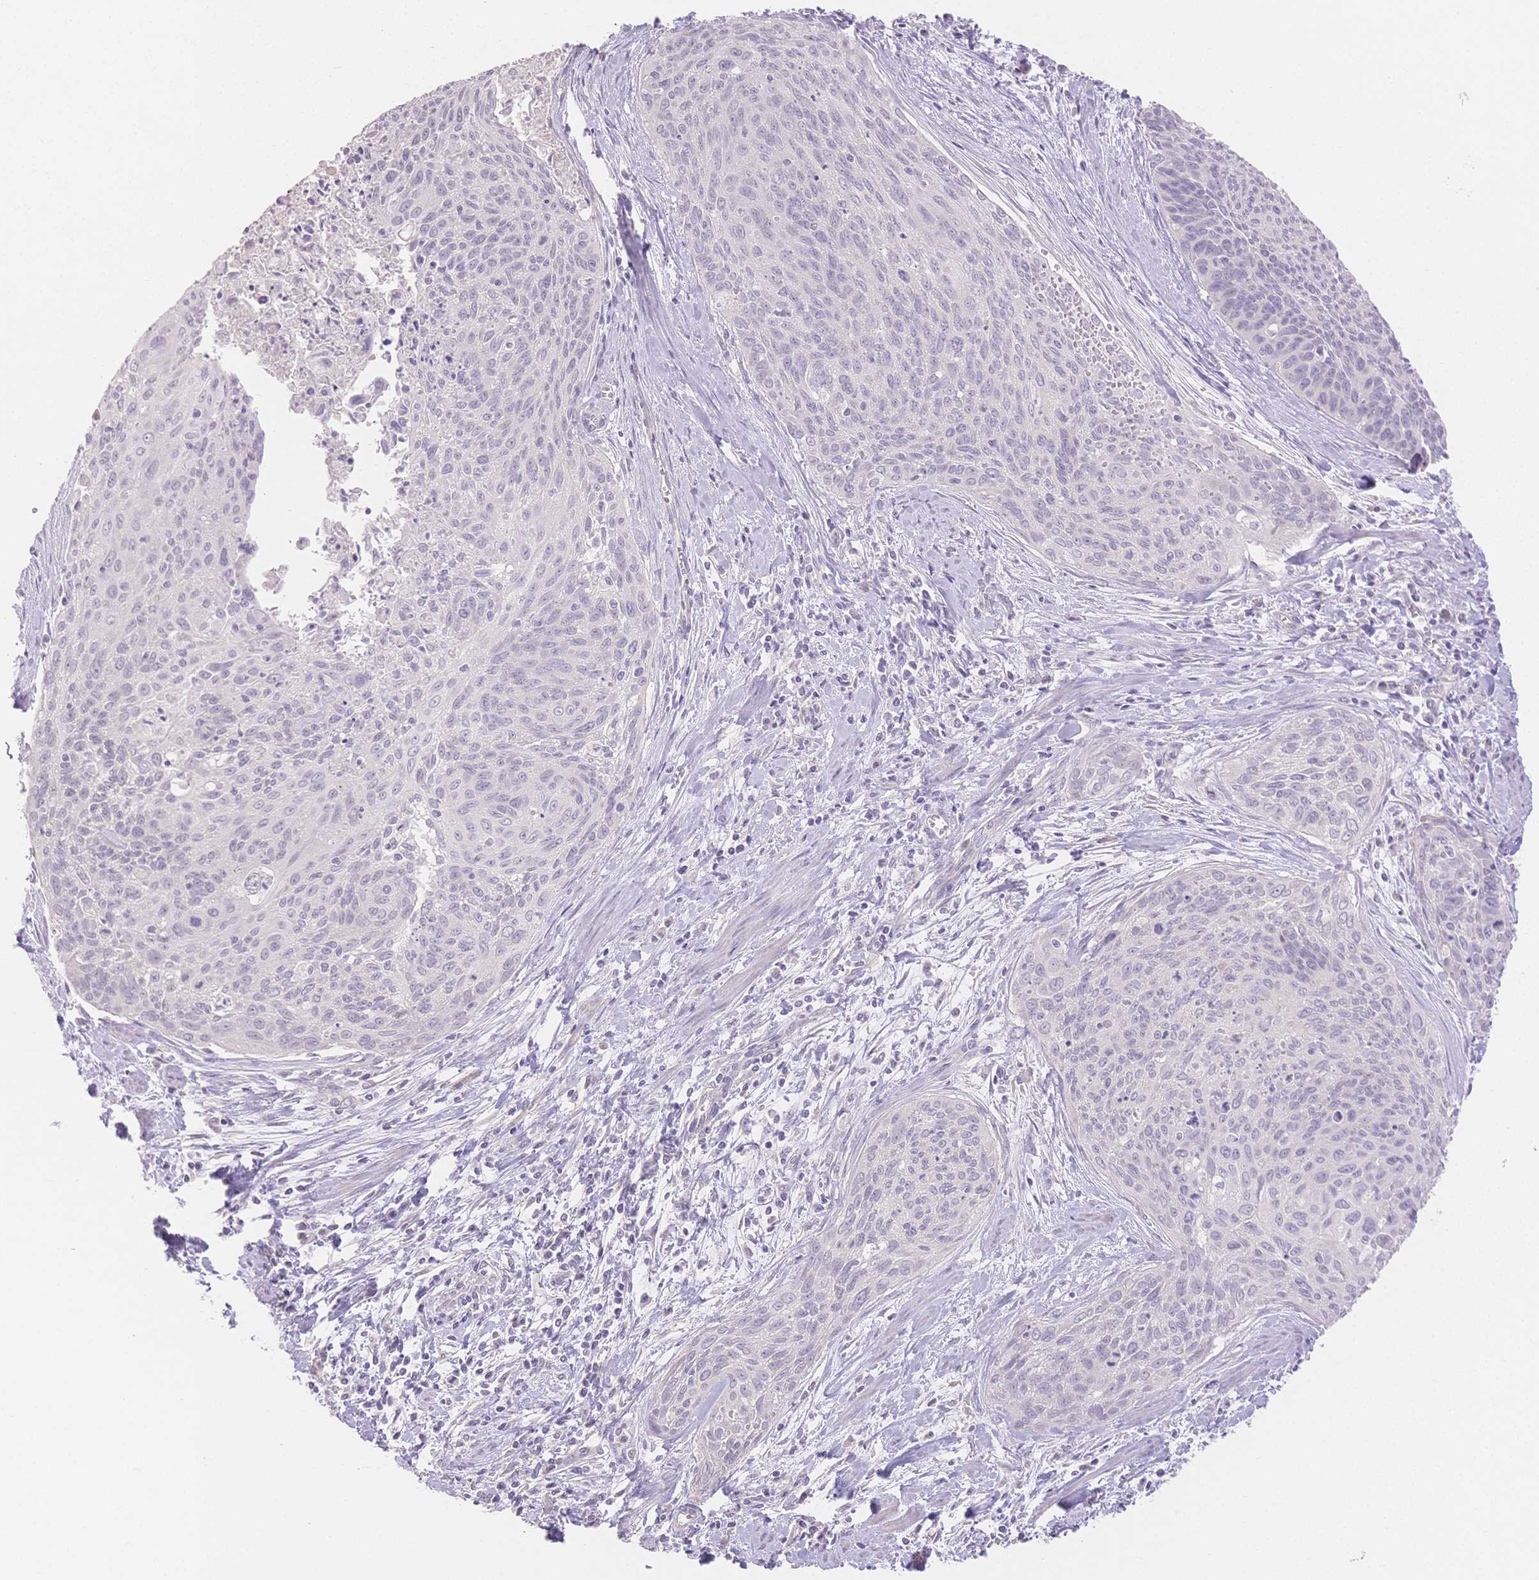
{"staining": {"intensity": "negative", "quantity": "none", "location": "none"}, "tissue": "cervical cancer", "cell_type": "Tumor cells", "image_type": "cancer", "snomed": [{"axis": "morphology", "description": "Squamous cell carcinoma, NOS"}, {"axis": "topography", "description": "Cervix"}], "caption": "Tumor cells show no significant protein positivity in squamous cell carcinoma (cervical). The staining is performed using DAB brown chromogen with nuclei counter-stained in using hematoxylin.", "gene": "SUV39H2", "patient": {"sex": "female", "age": 55}}